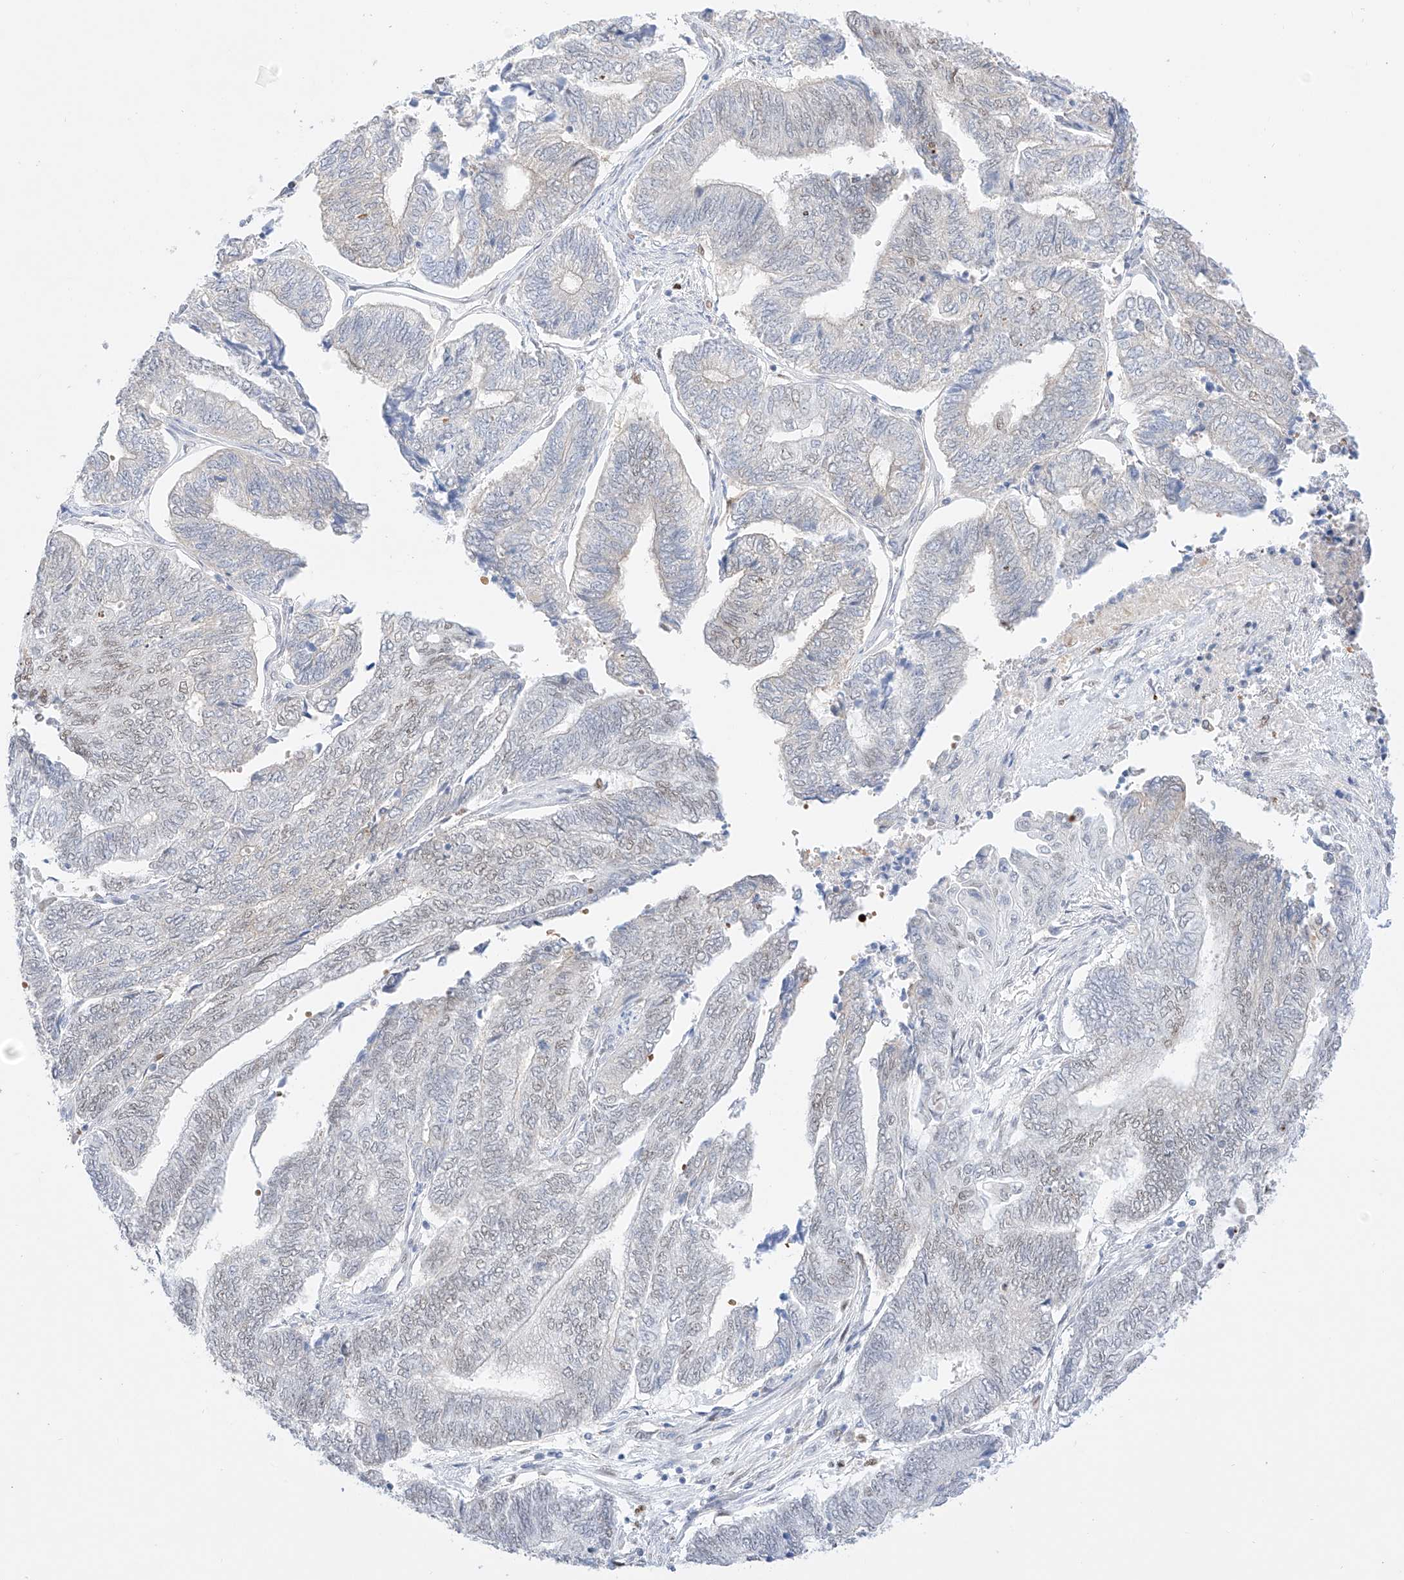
{"staining": {"intensity": "negative", "quantity": "none", "location": "none"}, "tissue": "endometrial cancer", "cell_type": "Tumor cells", "image_type": "cancer", "snomed": [{"axis": "morphology", "description": "Adenocarcinoma, NOS"}, {"axis": "topography", "description": "Uterus"}, {"axis": "topography", "description": "Endometrium"}], "caption": "Tumor cells show no significant expression in adenocarcinoma (endometrial).", "gene": "APIP", "patient": {"sex": "female", "age": 70}}